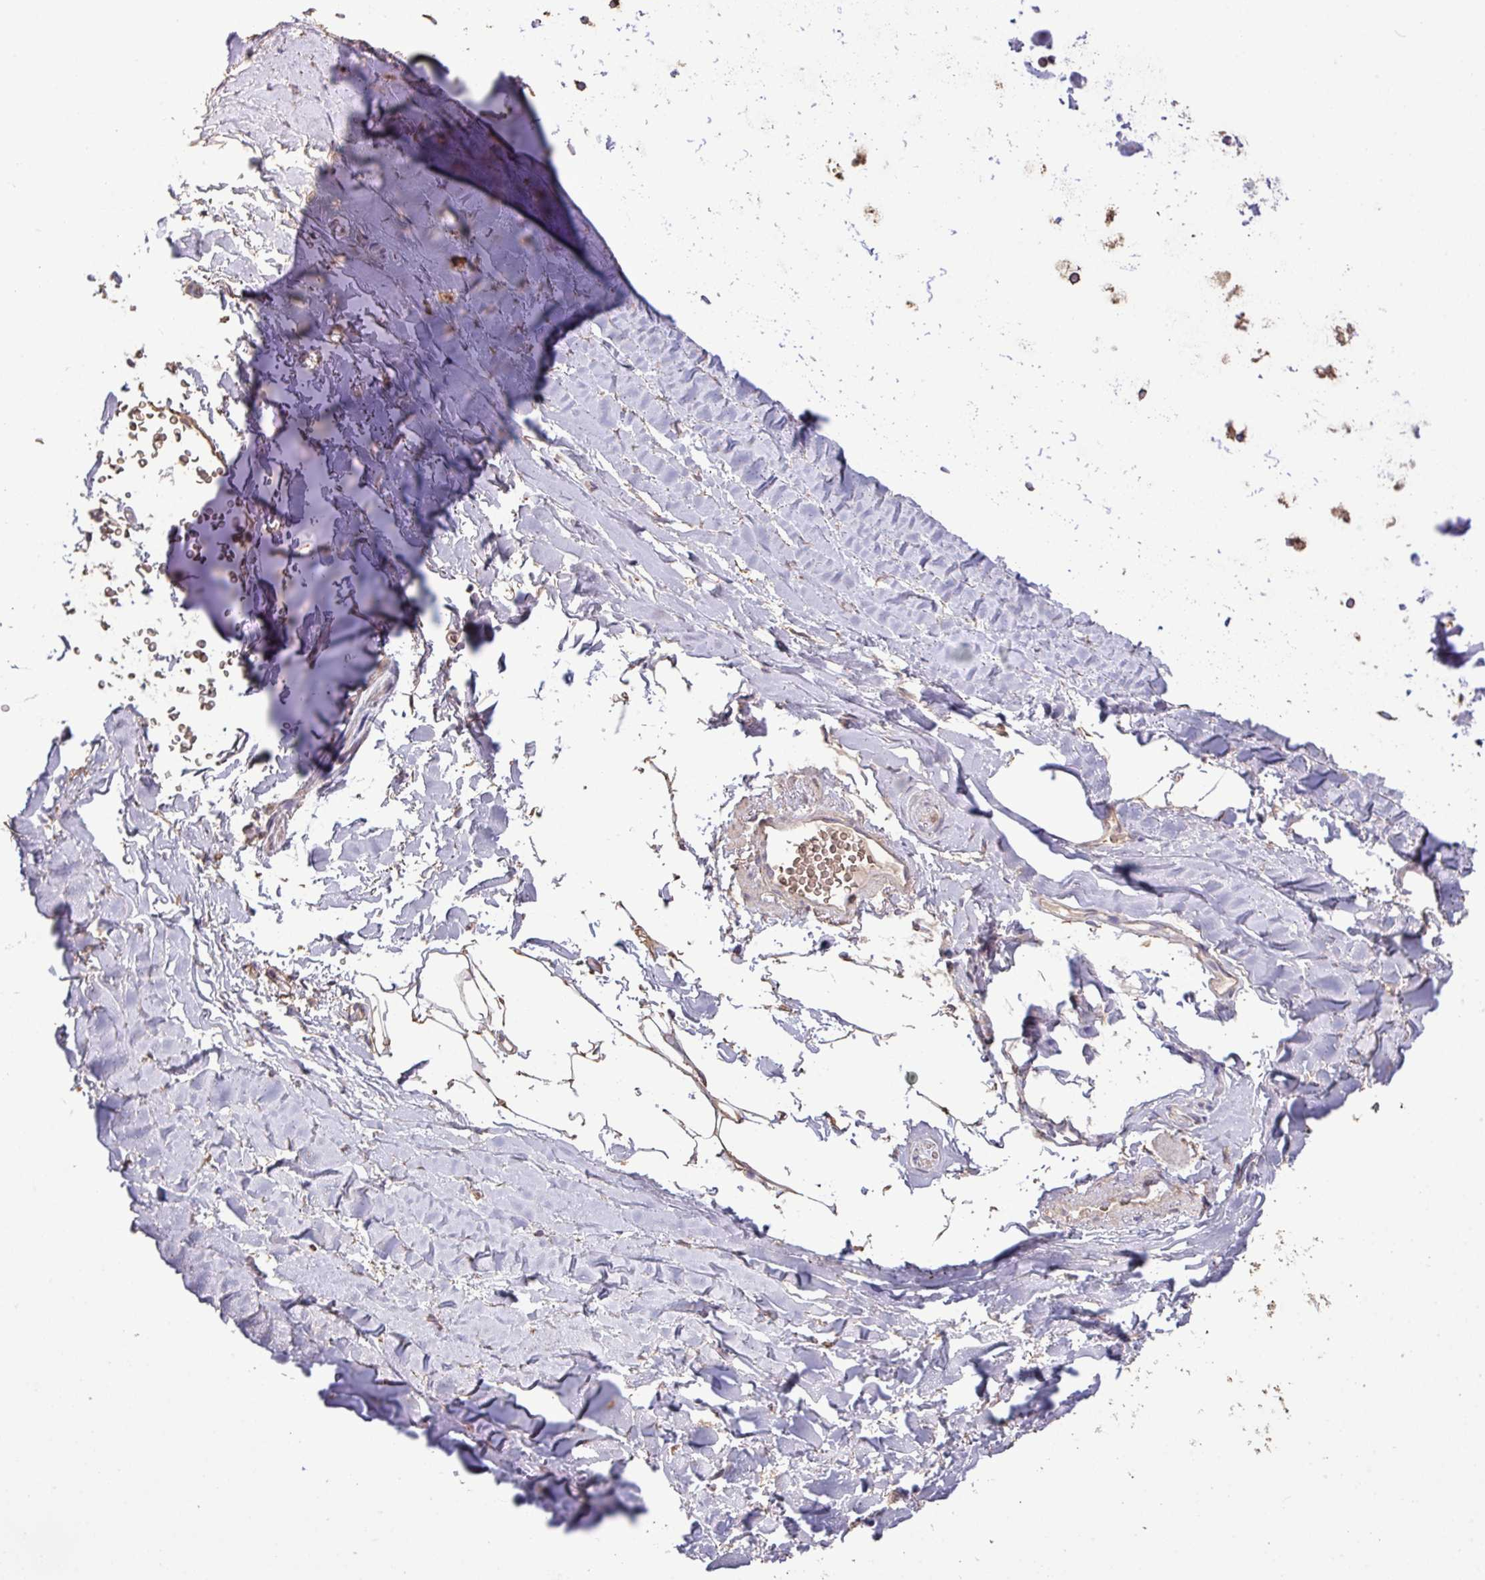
{"staining": {"intensity": "moderate", "quantity": "25%-75%", "location": "cytoplasmic/membranous"}, "tissue": "soft tissue", "cell_type": "Chondrocytes", "image_type": "normal", "snomed": [{"axis": "morphology", "description": "Normal tissue, NOS"}, {"axis": "topography", "description": "Cartilage tissue"}, {"axis": "topography", "description": "Bronchus"}], "caption": "The image shows immunohistochemical staining of benign soft tissue. There is moderate cytoplasmic/membranous staining is seen in approximately 25%-75% of chondrocytes.", "gene": "CAMK2A", "patient": {"sex": "female", "age": 72}}